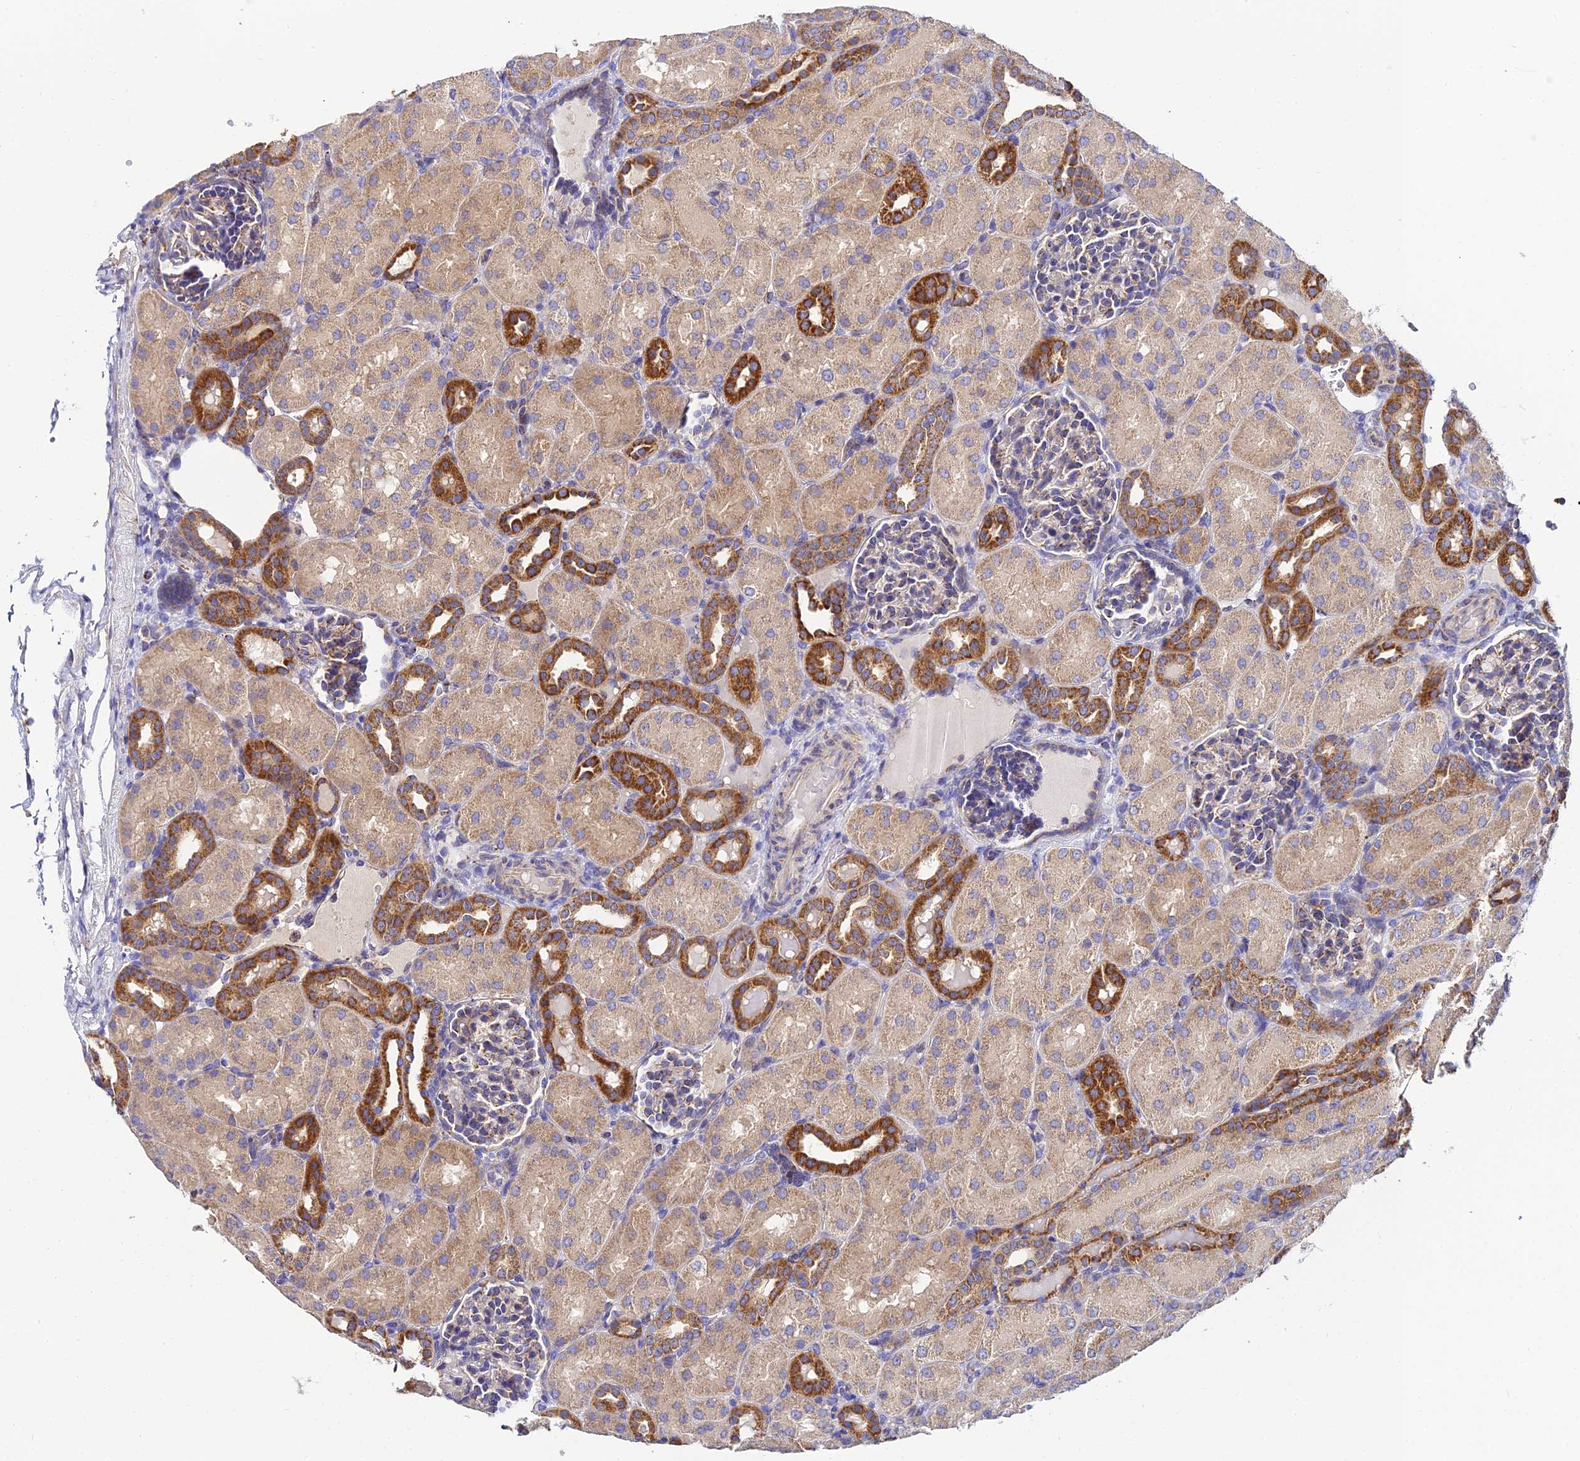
{"staining": {"intensity": "weak", "quantity": ">75%", "location": "cytoplasmic/membranous"}, "tissue": "kidney", "cell_type": "Cells in glomeruli", "image_type": "normal", "snomed": [{"axis": "morphology", "description": "Normal tissue, NOS"}, {"axis": "topography", "description": "Kidney"}], "caption": "Brown immunohistochemical staining in normal kidney demonstrates weak cytoplasmic/membranous expression in about >75% of cells in glomeruli.", "gene": "NIPSNAP3A", "patient": {"sex": "male", "age": 1}}